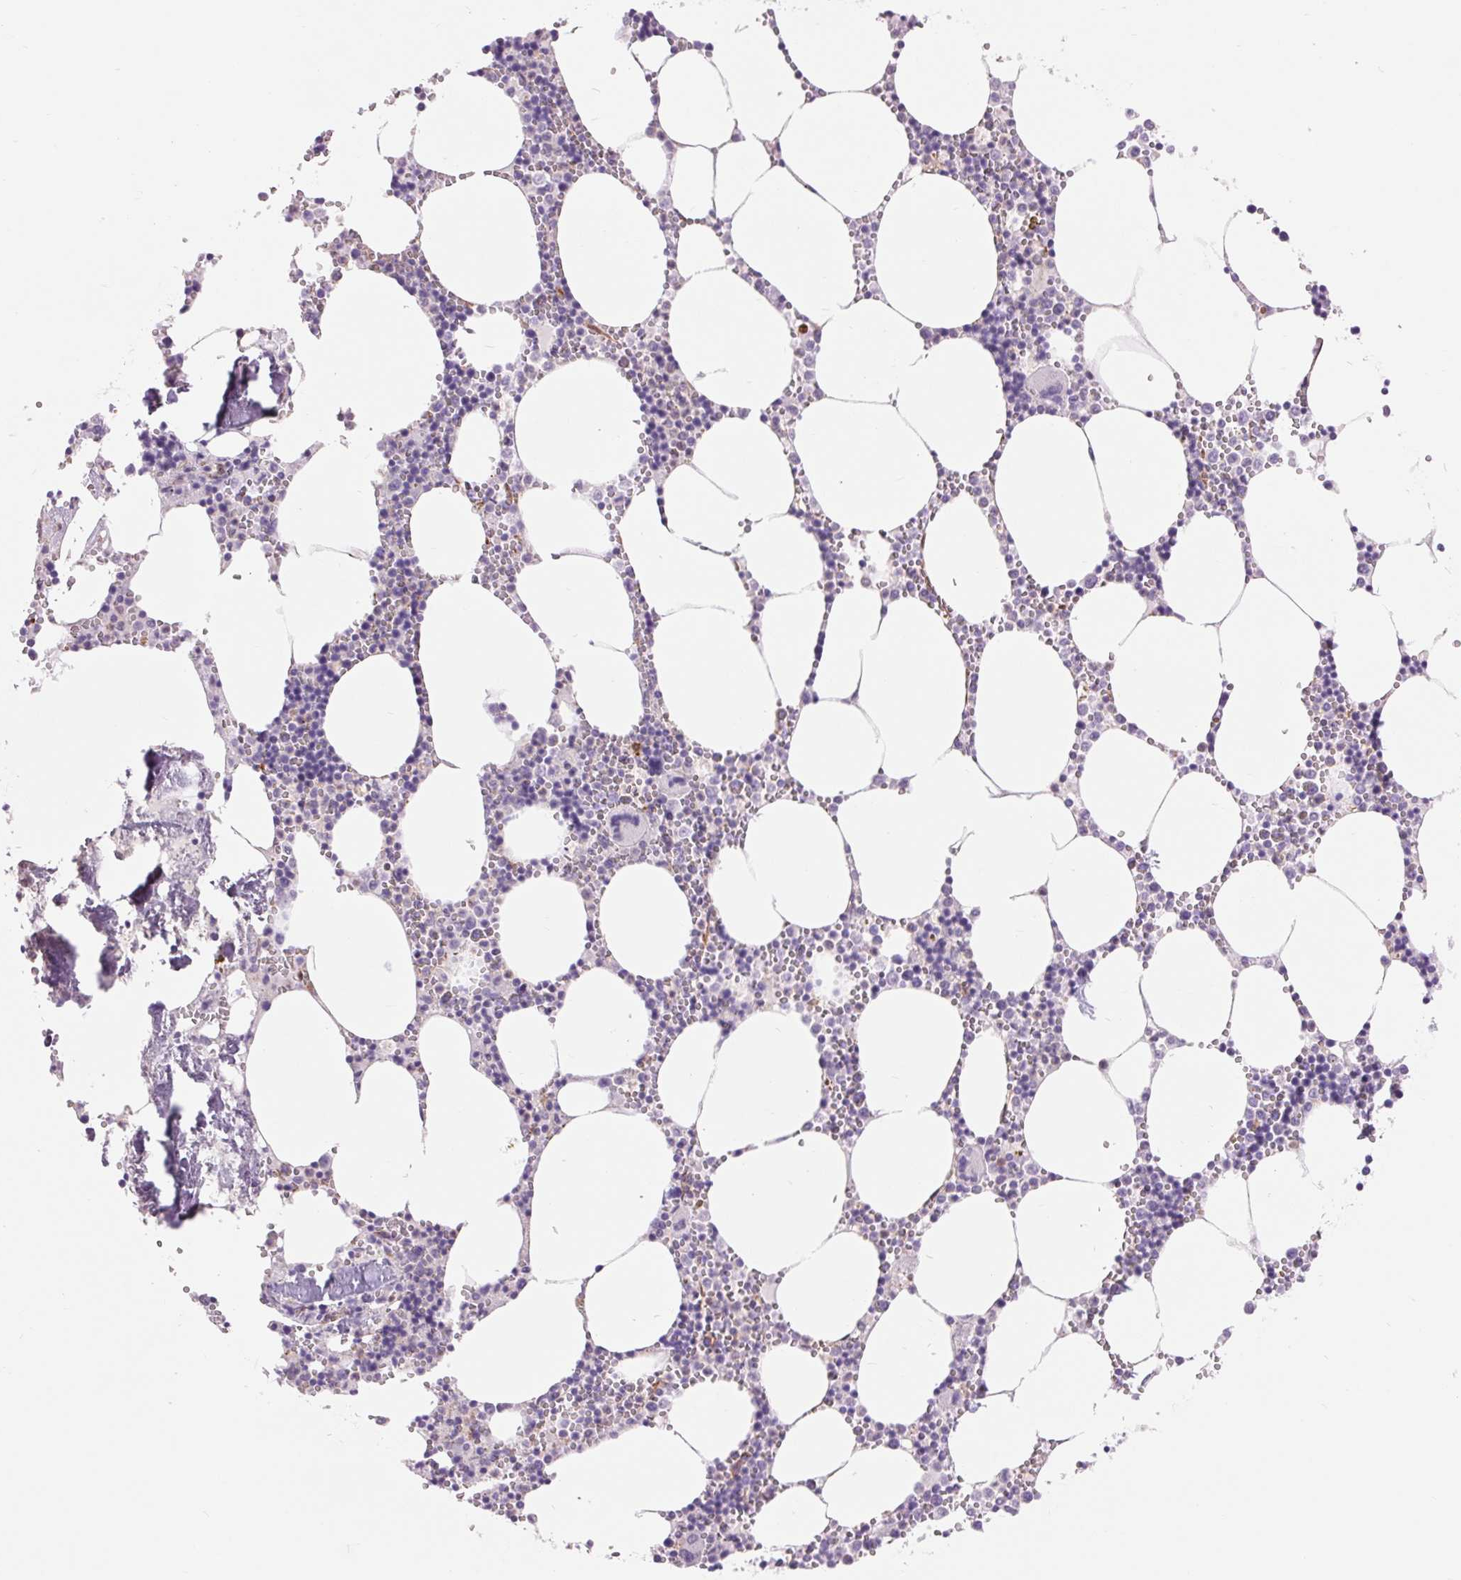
{"staining": {"intensity": "moderate", "quantity": "<25%", "location": "cytoplasmic/membranous"}, "tissue": "bone marrow", "cell_type": "Hematopoietic cells", "image_type": "normal", "snomed": [{"axis": "morphology", "description": "Normal tissue, NOS"}, {"axis": "topography", "description": "Bone marrow"}], "caption": "The image demonstrates staining of unremarkable bone marrow, revealing moderate cytoplasmic/membranous protein staining (brown color) within hematopoietic cells.", "gene": "DIXDC1", "patient": {"sex": "male", "age": 54}}